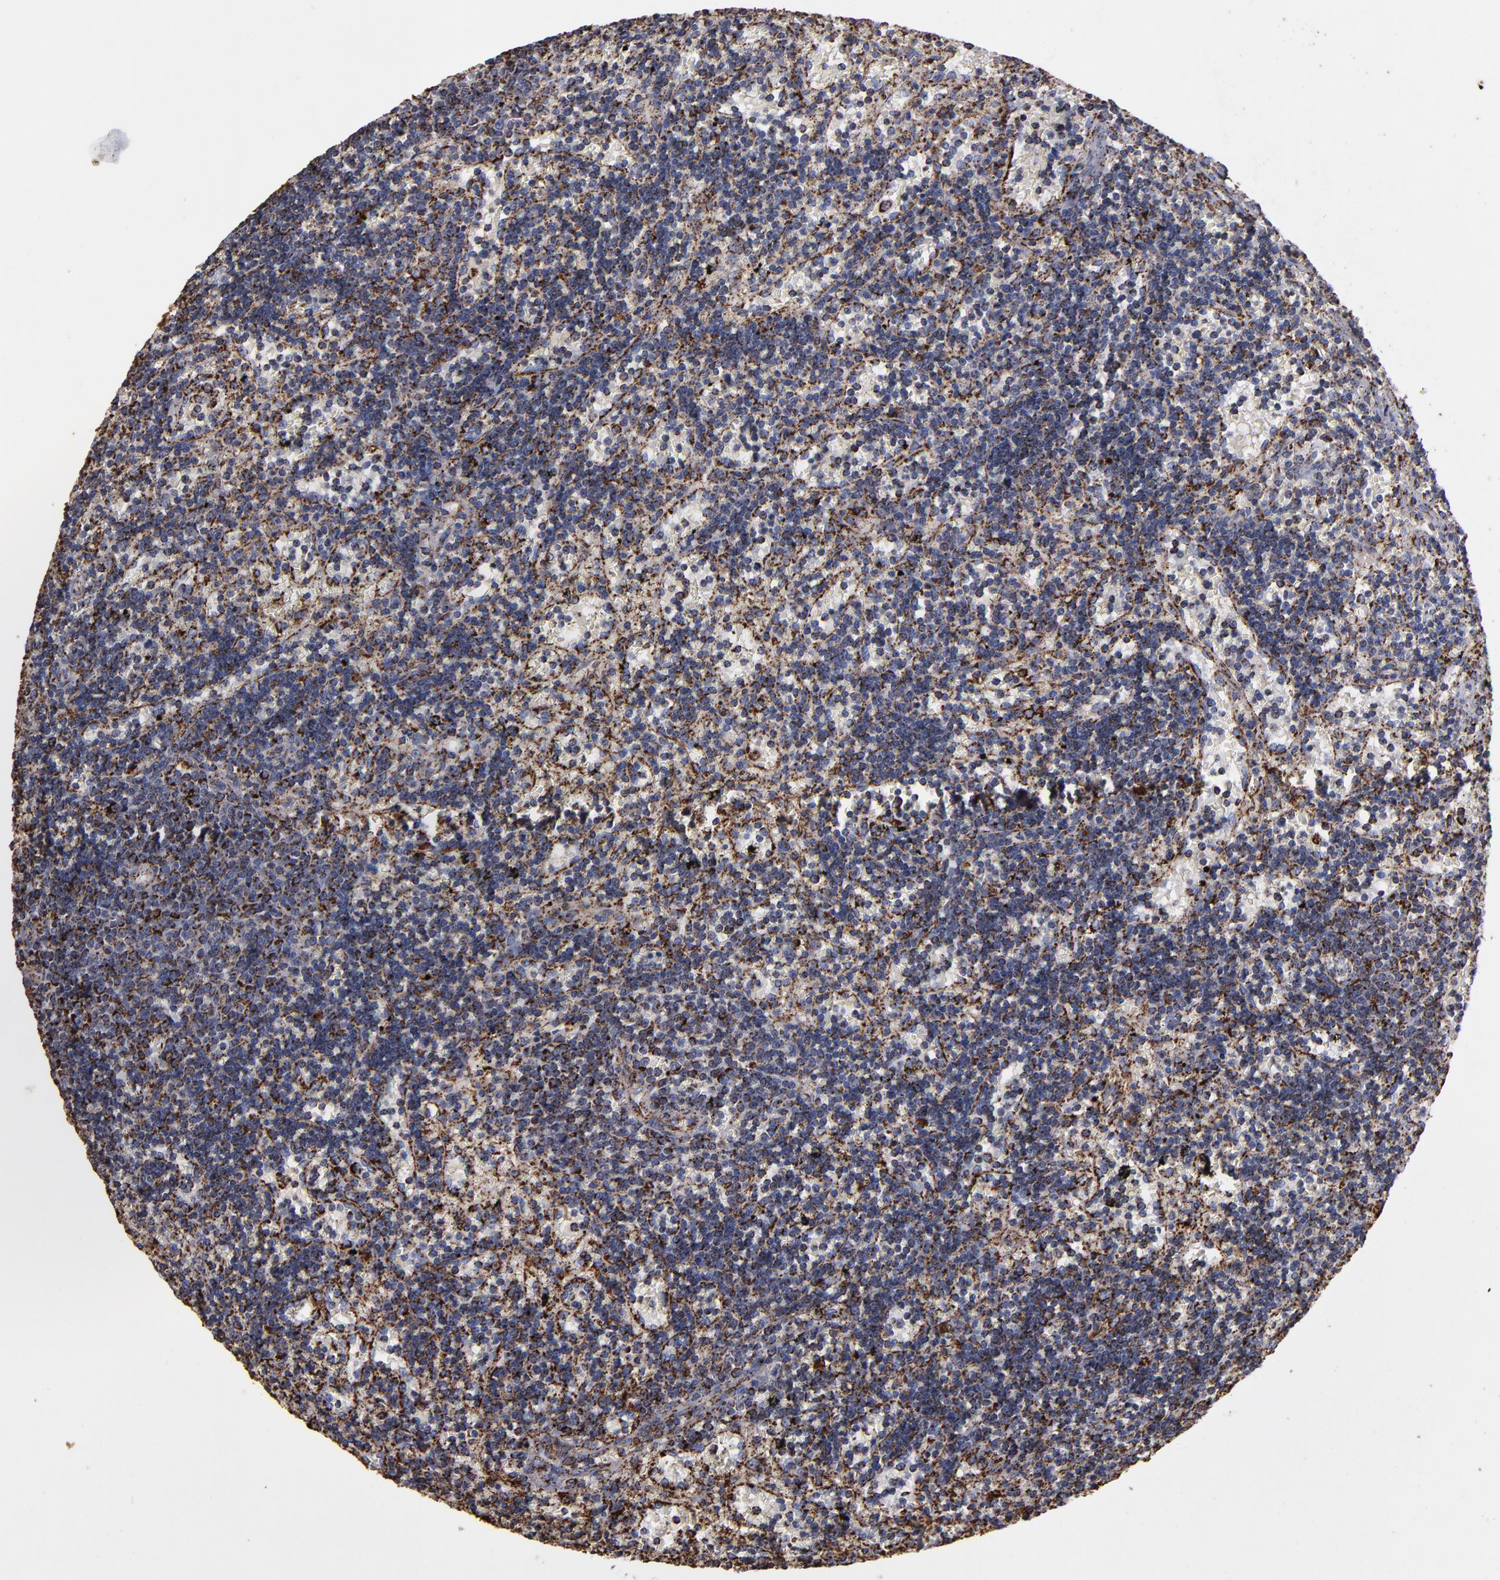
{"staining": {"intensity": "moderate", "quantity": "25%-75%", "location": "cytoplasmic/membranous"}, "tissue": "lymphoma", "cell_type": "Tumor cells", "image_type": "cancer", "snomed": [{"axis": "morphology", "description": "Malignant lymphoma, non-Hodgkin's type, Low grade"}, {"axis": "topography", "description": "Spleen"}], "caption": "The micrograph shows a brown stain indicating the presence of a protein in the cytoplasmic/membranous of tumor cells in low-grade malignant lymphoma, non-Hodgkin's type.", "gene": "SOD2", "patient": {"sex": "male", "age": 60}}